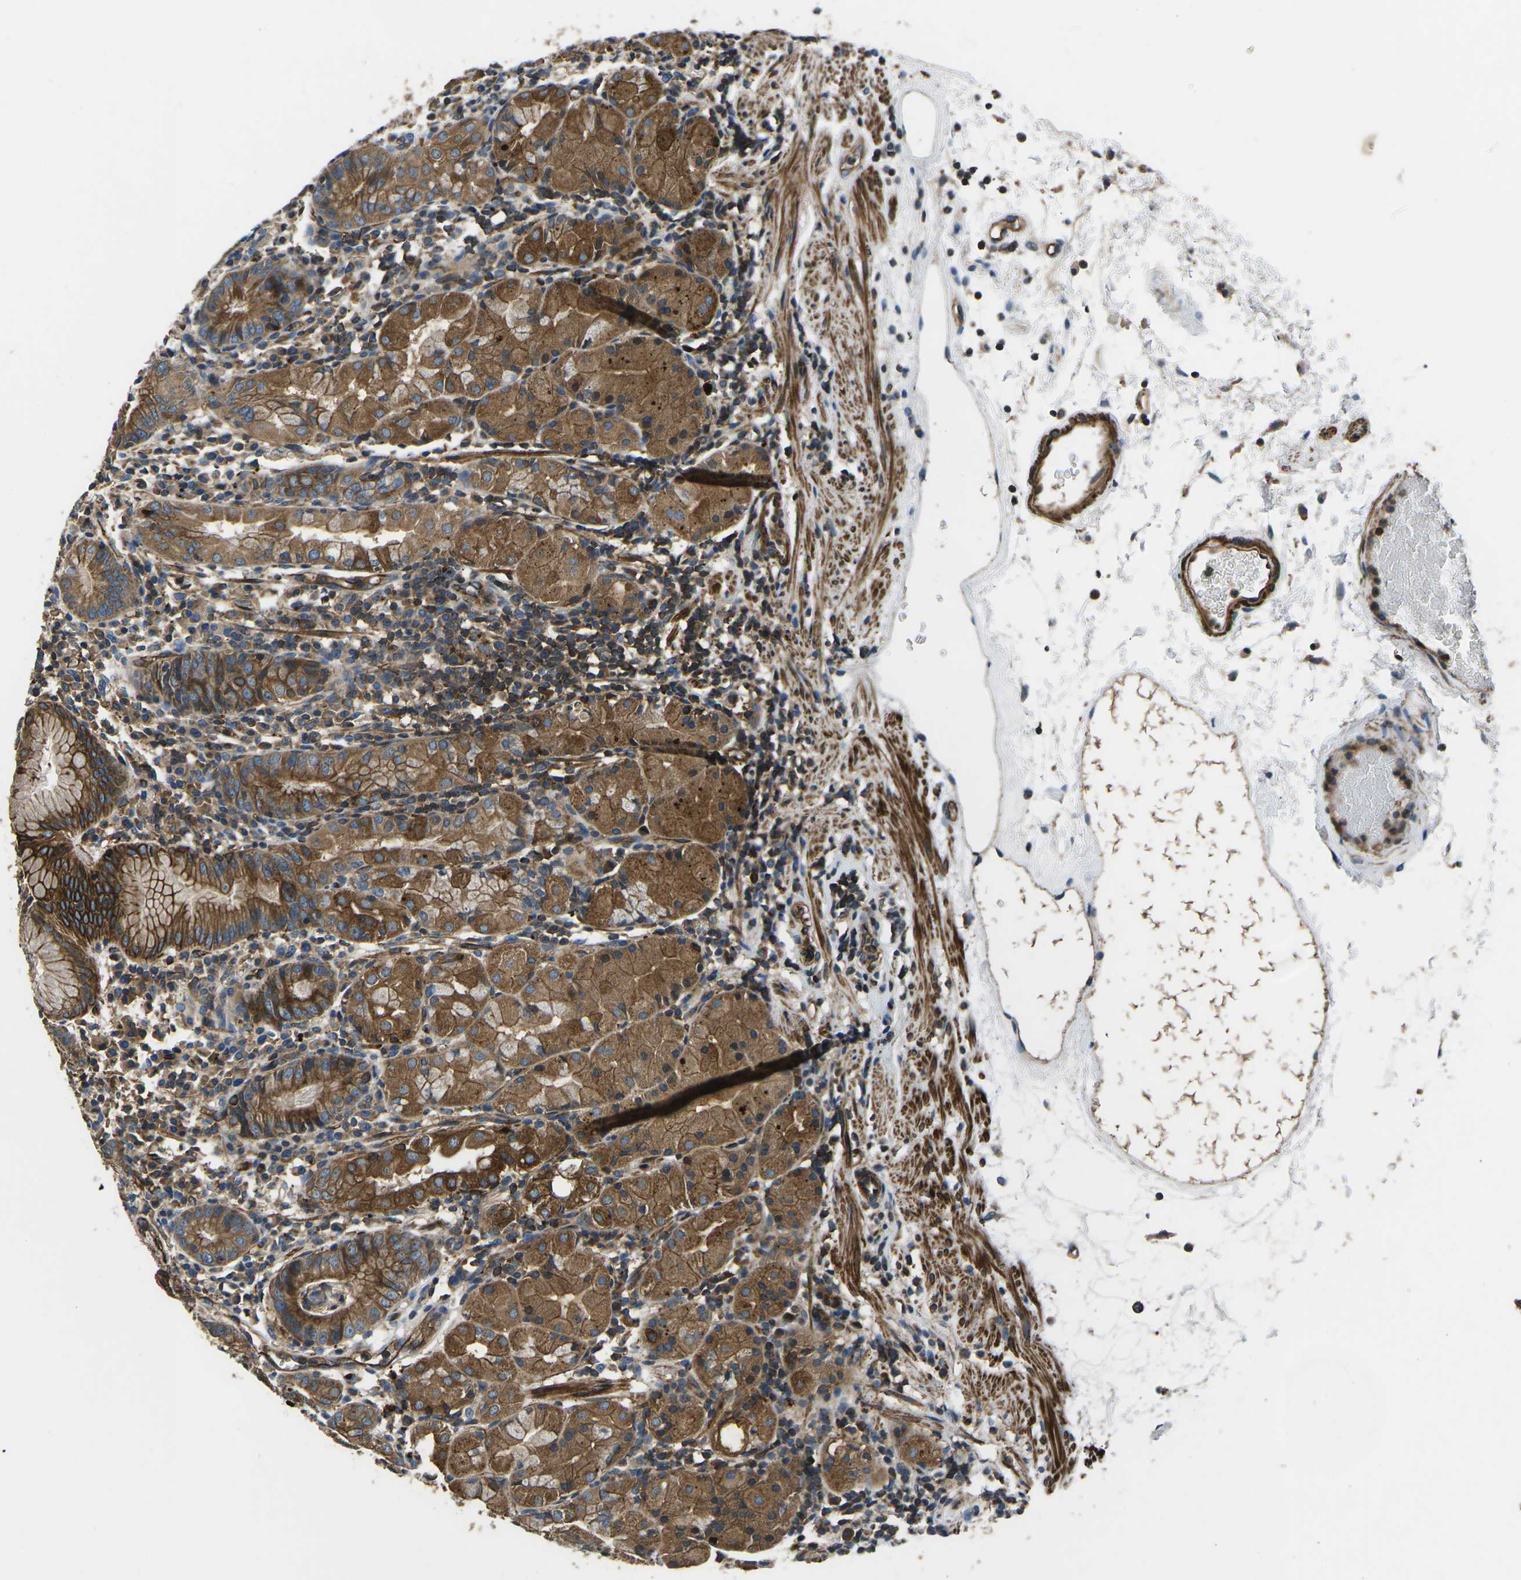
{"staining": {"intensity": "moderate", "quantity": ">75%", "location": "cytoplasmic/membranous"}, "tissue": "stomach", "cell_type": "Glandular cells", "image_type": "normal", "snomed": [{"axis": "morphology", "description": "Normal tissue, NOS"}, {"axis": "topography", "description": "Stomach"}, {"axis": "topography", "description": "Stomach, lower"}], "caption": "A medium amount of moderate cytoplasmic/membranous expression is seen in approximately >75% of glandular cells in unremarkable stomach.", "gene": "KCNJ15", "patient": {"sex": "female", "age": 75}}